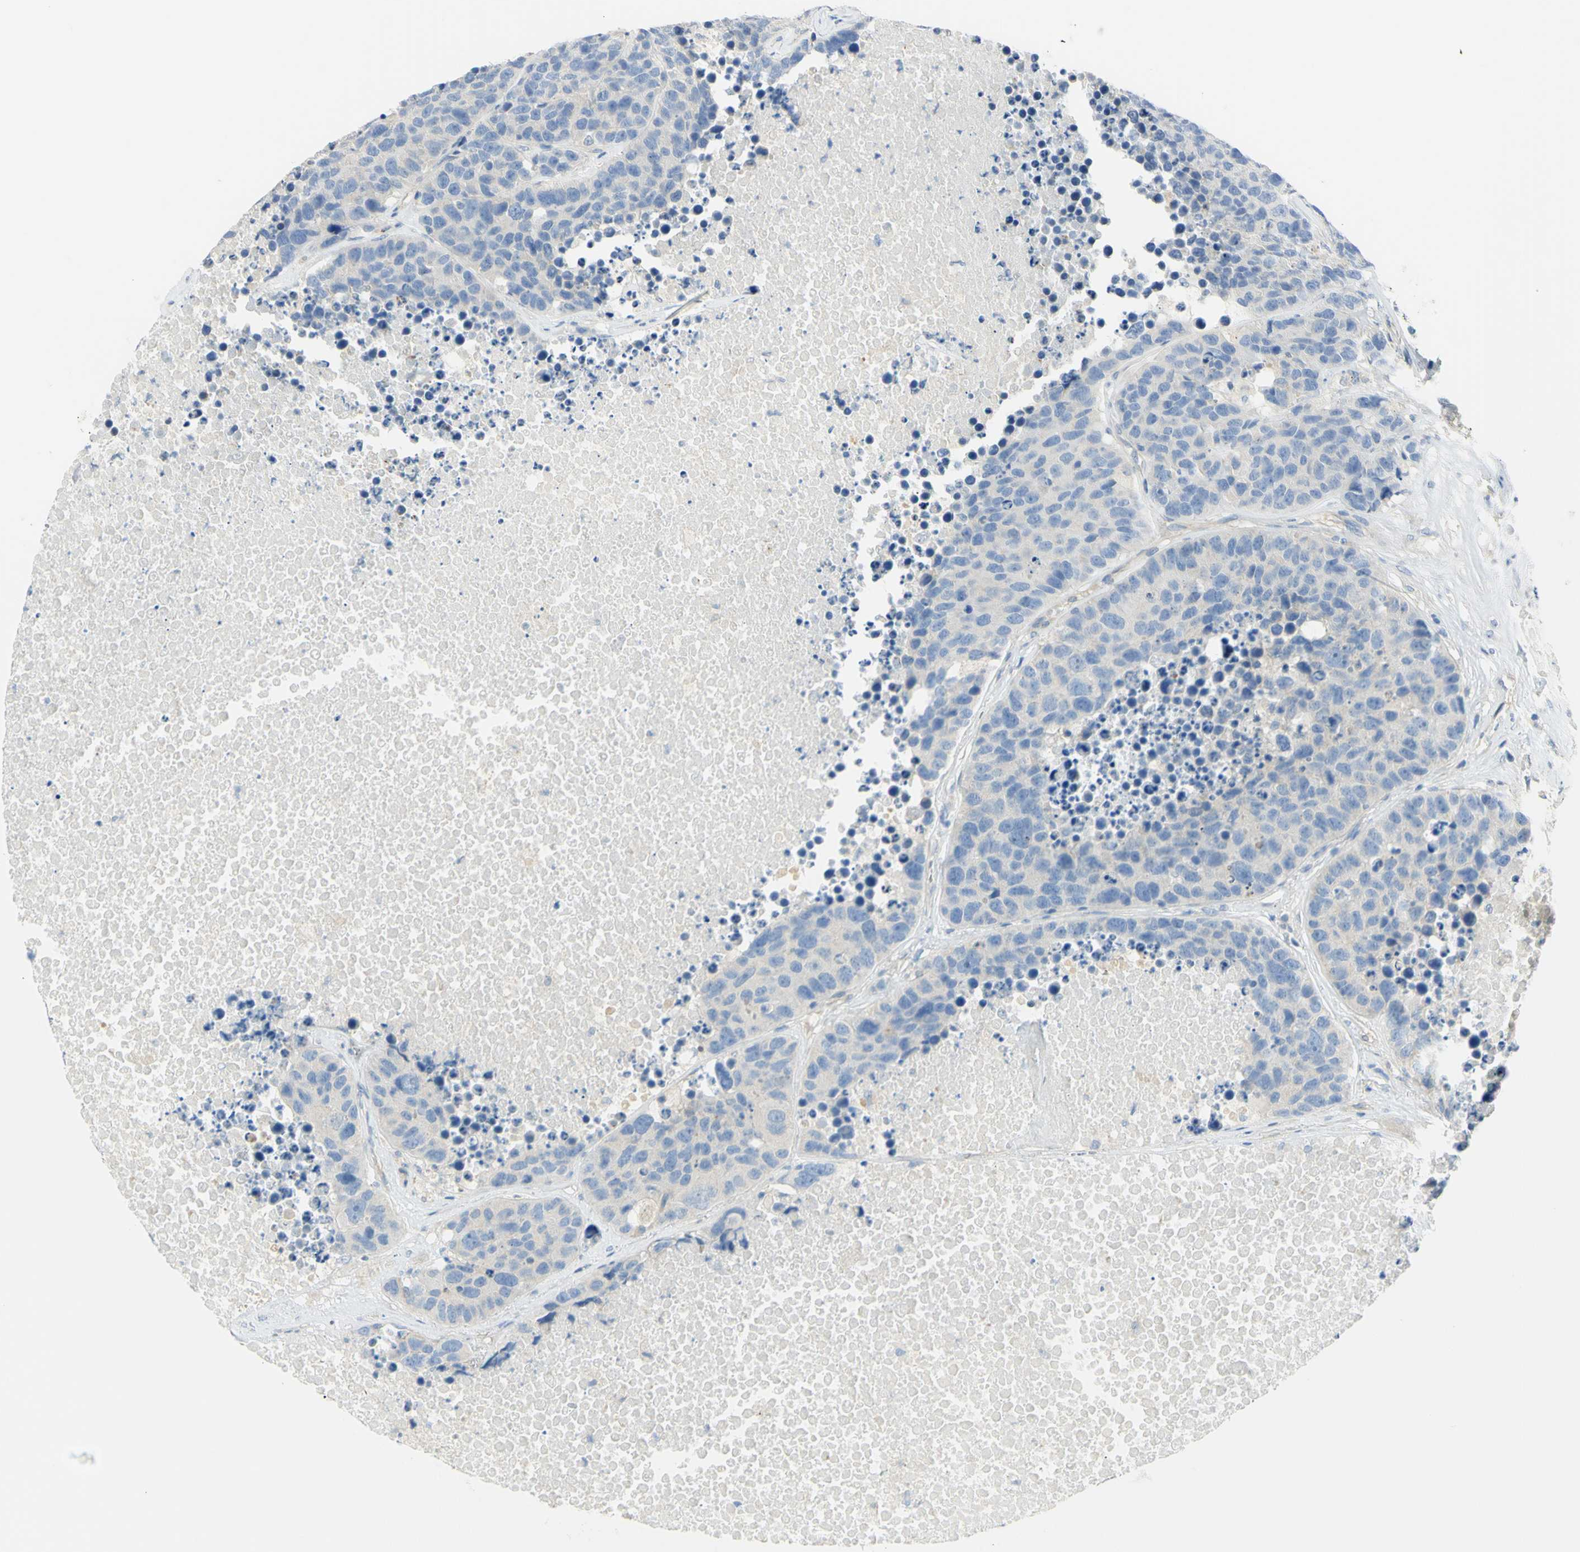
{"staining": {"intensity": "negative", "quantity": "none", "location": "none"}, "tissue": "carcinoid", "cell_type": "Tumor cells", "image_type": "cancer", "snomed": [{"axis": "morphology", "description": "Carcinoid, malignant, NOS"}, {"axis": "topography", "description": "Lung"}], "caption": "Carcinoid (malignant) was stained to show a protein in brown. There is no significant positivity in tumor cells. Nuclei are stained in blue.", "gene": "GCNT3", "patient": {"sex": "male", "age": 60}}